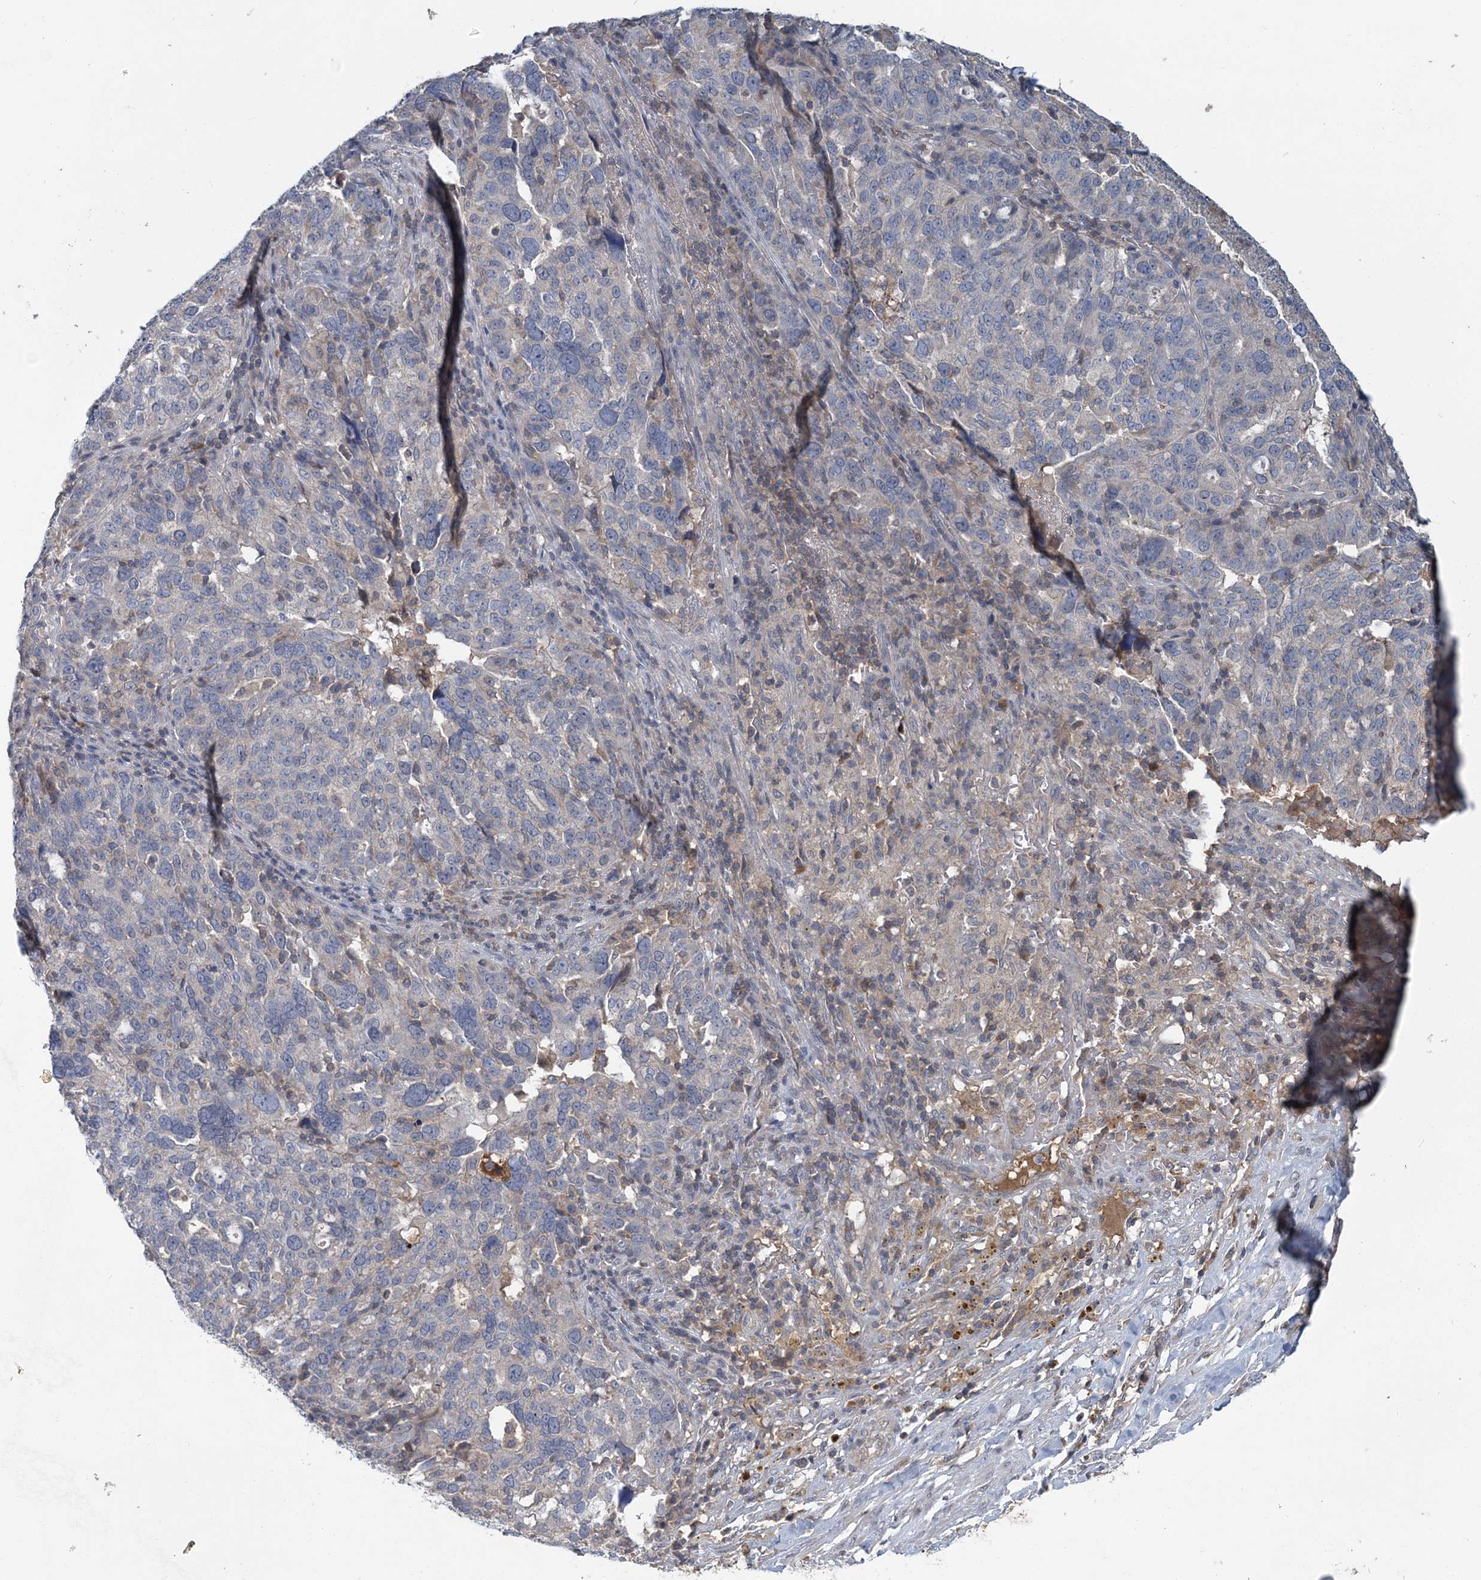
{"staining": {"intensity": "negative", "quantity": "none", "location": "none"}, "tissue": "ovarian cancer", "cell_type": "Tumor cells", "image_type": "cancer", "snomed": [{"axis": "morphology", "description": "Cystadenocarcinoma, serous, NOS"}, {"axis": "topography", "description": "Ovary"}], "caption": "Immunohistochemical staining of ovarian cancer reveals no significant positivity in tumor cells.", "gene": "RNF25", "patient": {"sex": "female", "age": 59}}